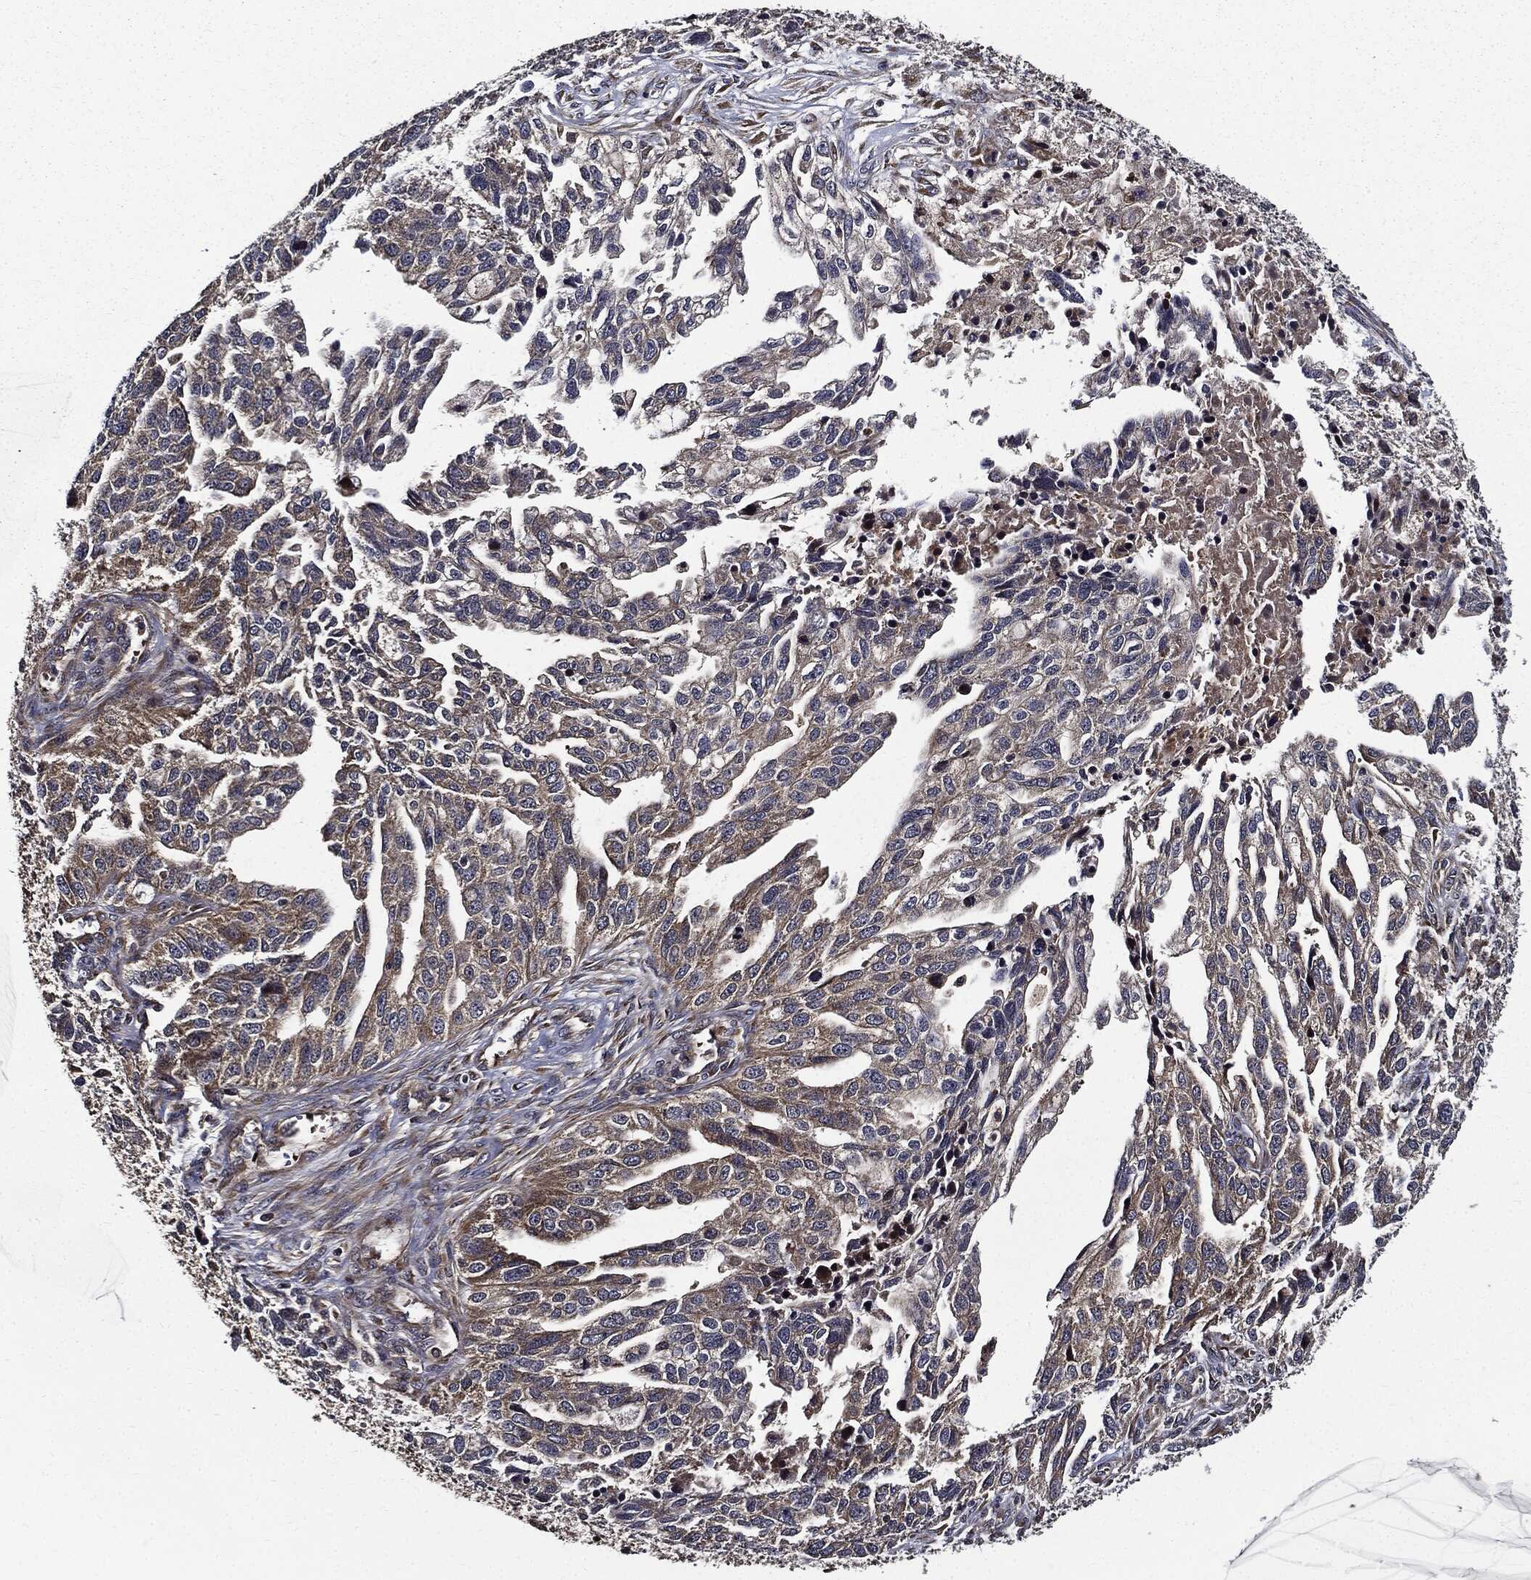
{"staining": {"intensity": "weak", "quantity": ">75%", "location": "cytoplasmic/membranous"}, "tissue": "ovarian cancer", "cell_type": "Tumor cells", "image_type": "cancer", "snomed": [{"axis": "morphology", "description": "Cystadenocarcinoma, serous, NOS"}, {"axis": "topography", "description": "Ovary"}], "caption": "Brown immunohistochemical staining in ovarian cancer demonstrates weak cytoplasmic/membranous positivity in about >75% of tumor cells.", "gene": "HTT", "patient": {"sex": "female", "age": 51}}